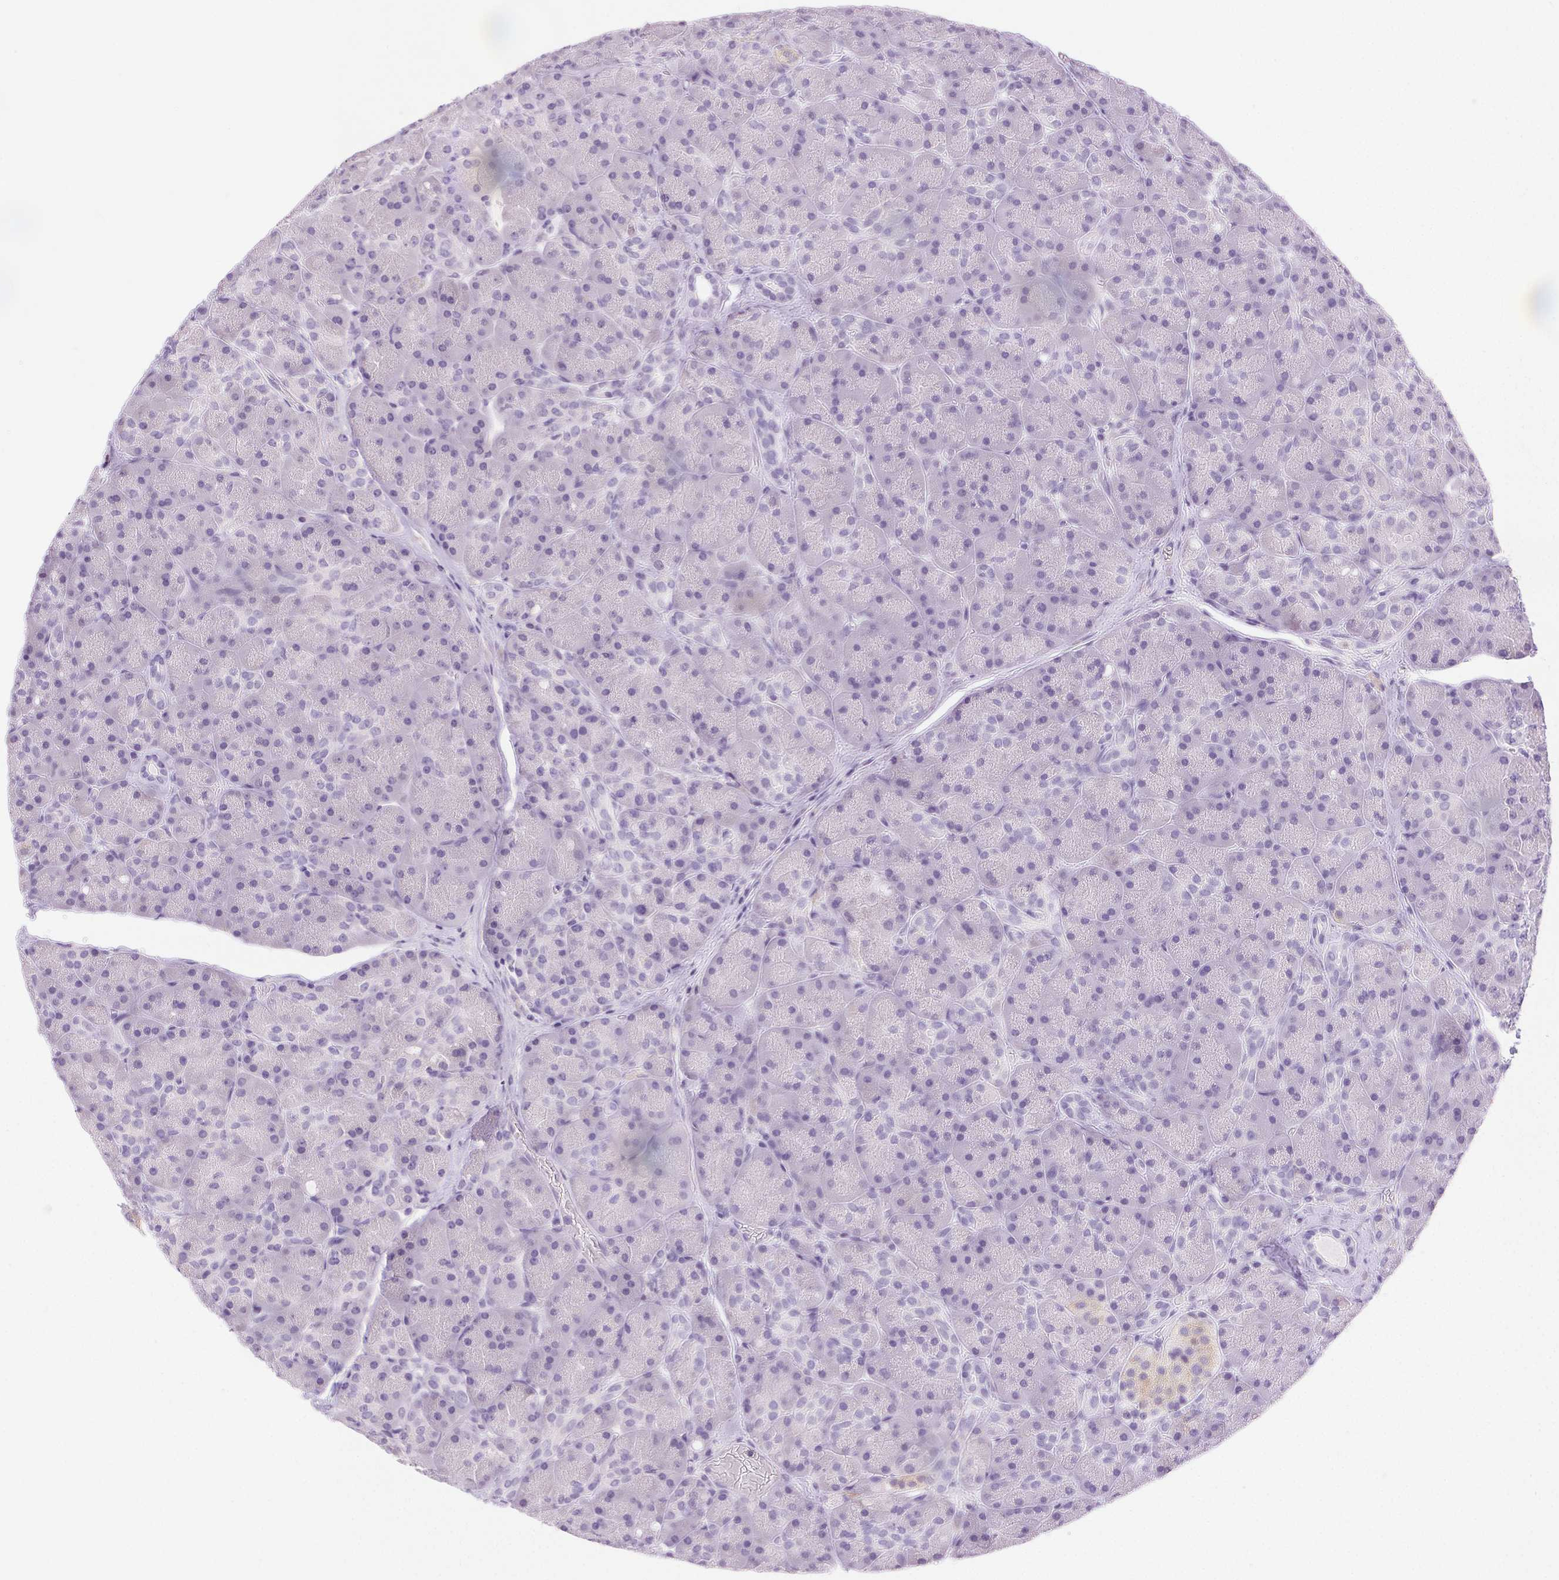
{"staining": {"intensity": "negative", "quantity": "none", "location": "none"}, "tissue": "pancreas", "cell_type": "Exocrine glandular cells", "image_type": "normal", "snomed": [{"axis": "morphology", "description": "Normal tissue, NOS"}, {"axis": "topography", "description": "Pancreas"}], "caption": "IHC photomicrograph of benign pancreas: pancreas stained with DAB (3,3'-diaminobenzidine) reveals no significant protein expression in exocrine glandular cells.", "gene": "ARHGAP11B", "patient": {"sex": "male", "age": 55}}